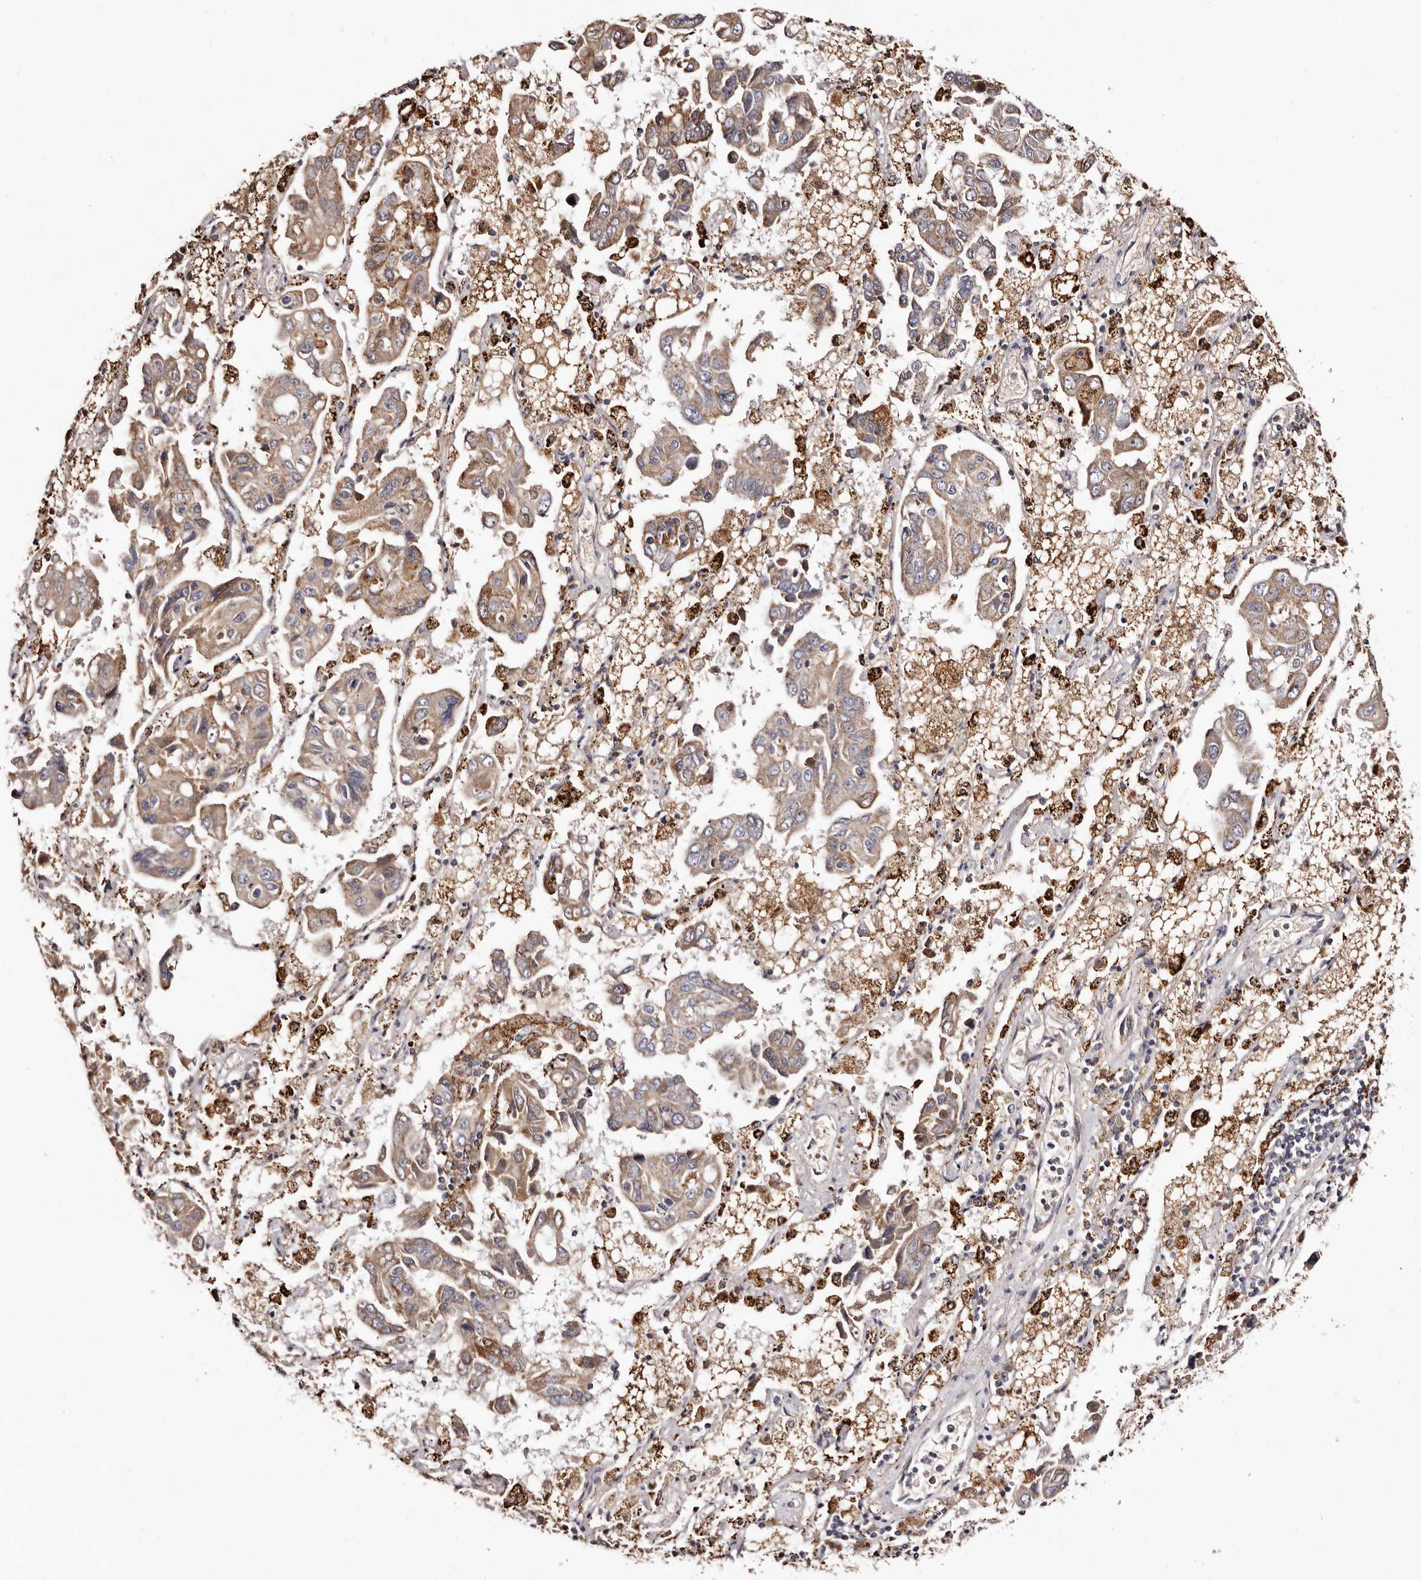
{"staining": {"intensity": "moderate", "quantity": ">75%", "location": "cytoplasmic/membranous"}, "tissue": "lung cancer", "cell_type": "Tumor cells", "image_type": "cancer", "snomed": [{"axis": "morphology", "description": "Adenocarcinoma, NOS"}, {"axis": "topography", "description": "Lung"}], "caption": "A brown stain shows moderate cytoplasmic/membranous positivity of a protein in lung adenocarcinoma tumor cells.", "gene": "LUZP1", "patient": {"sex": "male", "age": 64}}